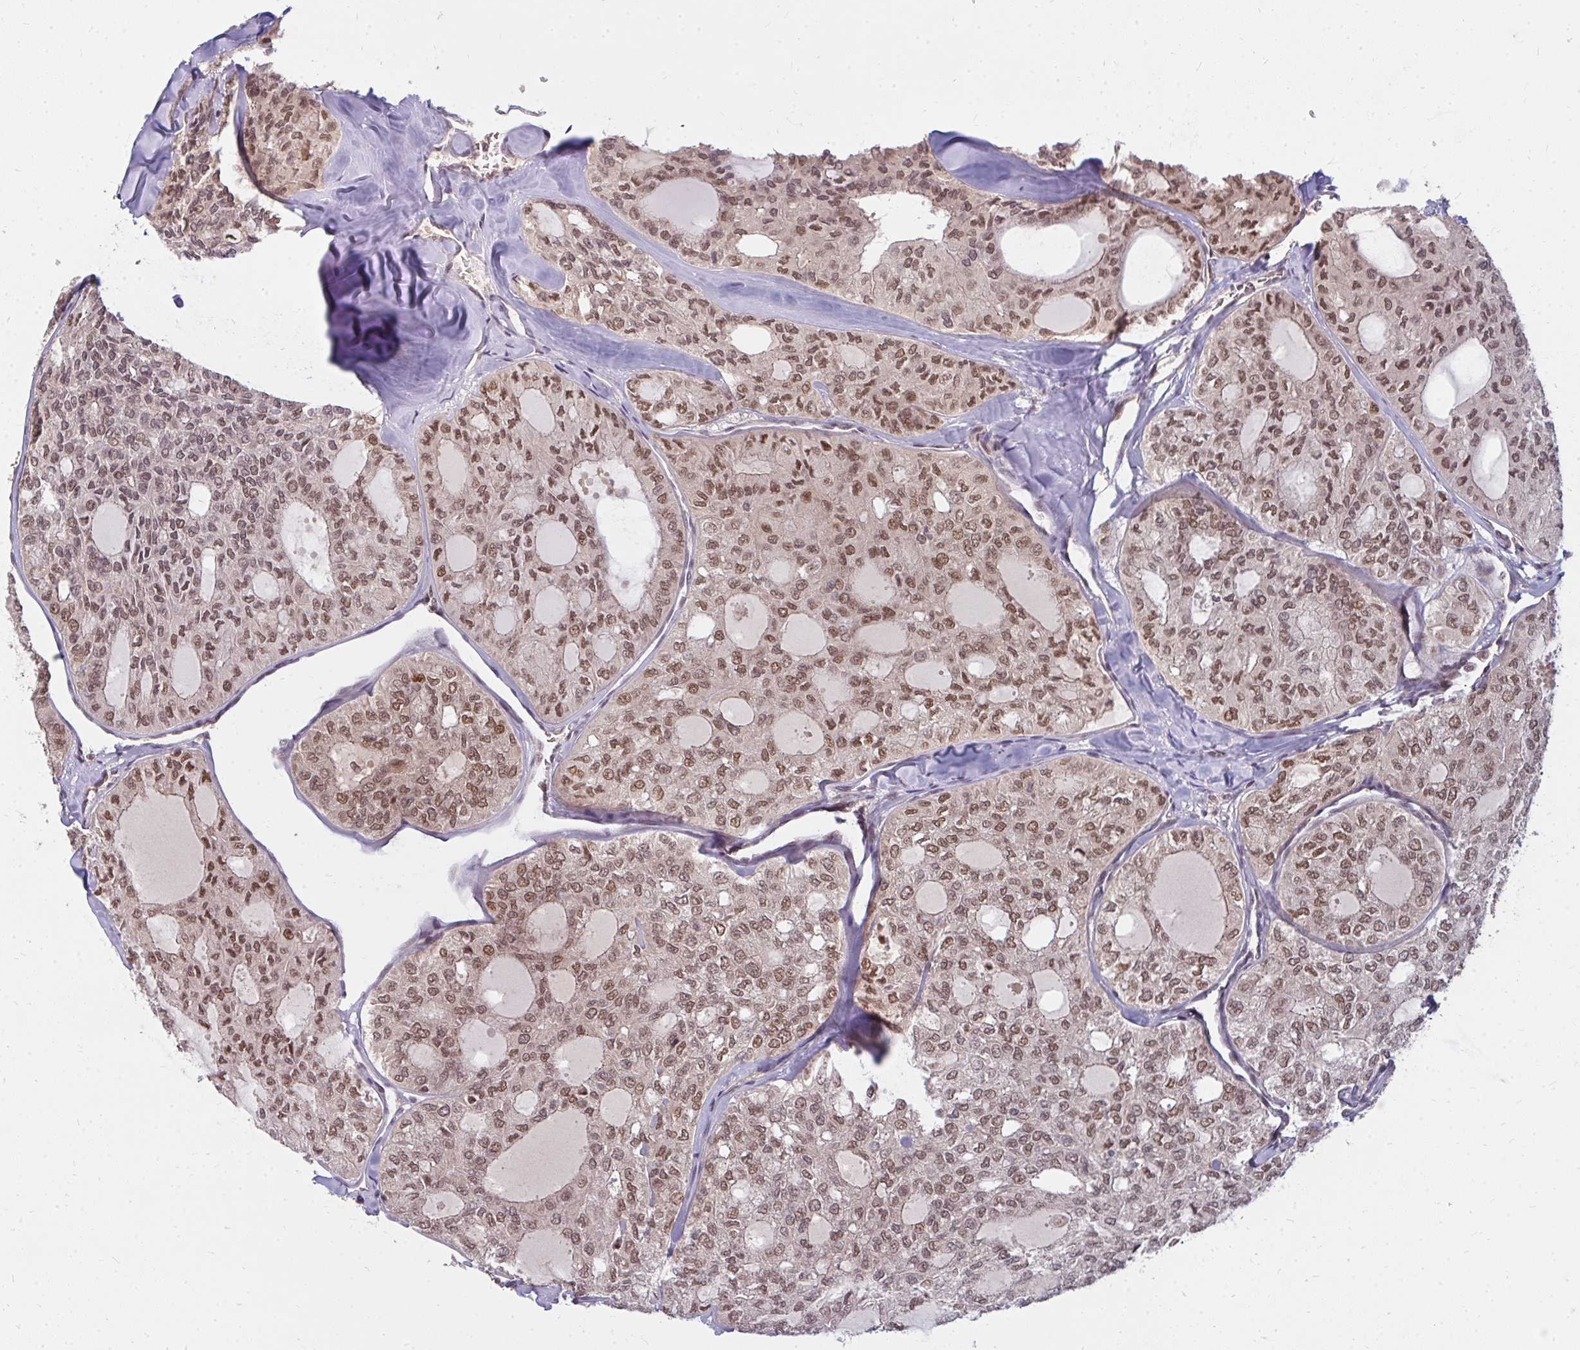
{"staining": {"intensity": "moderate", "quantity": ">75%", "location": "nuclear"}, "tissue": "thyroid cancer", "cell_type": "Tumor cells", "image_type": "cancer", "snomed": [{"axis": "morphology", "description": "Follicular adenoma carcinoma, NOS"}, {"axis": "topography", "description": "Thyroid gland"}], "caption": "Moderate nuclear expression is present in about >75% of tumor cells in thyroid follicular adenoma carcinoma. (IHC, brightfield microscopy, high magnification).", "gene": "GTF3C6", "patient": {"sex": "male", "age": 75}}